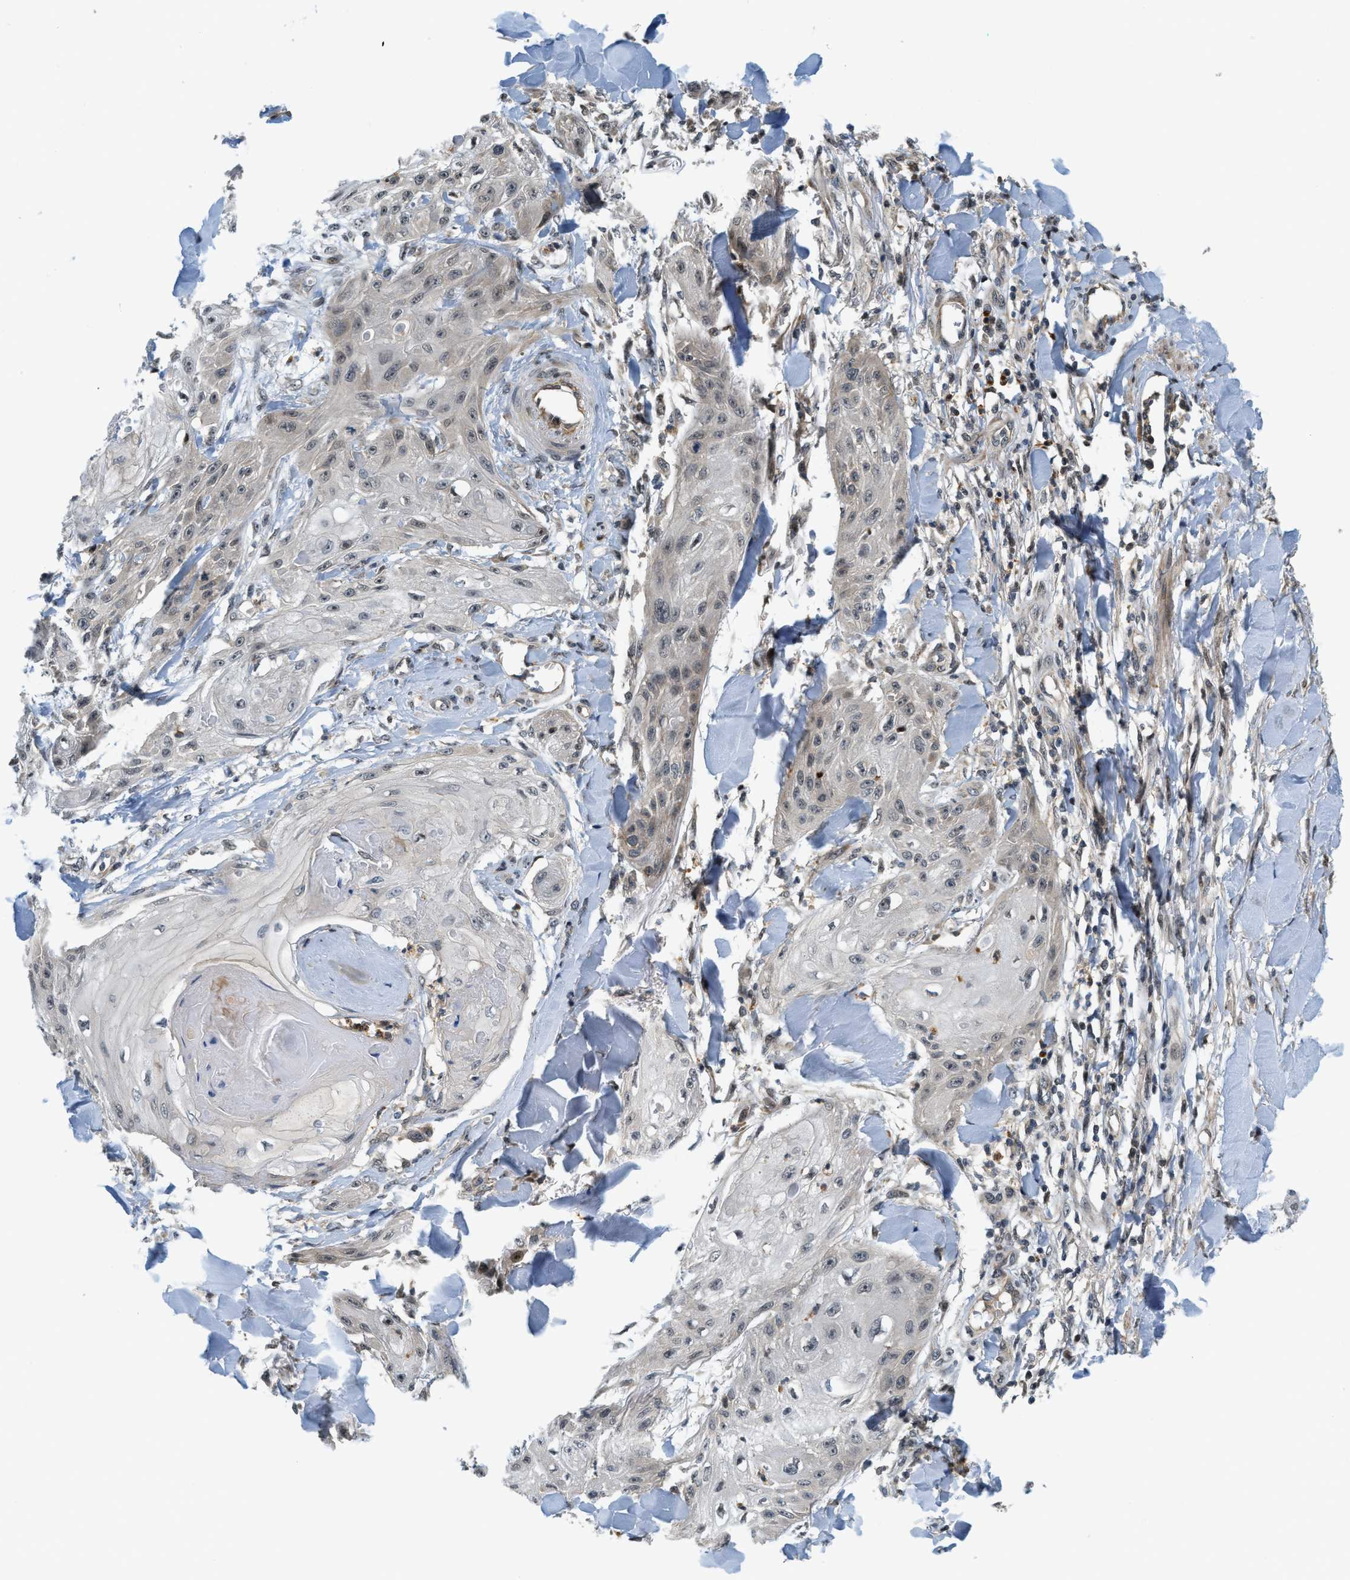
{"staining": {"intensity": "weak", "quantity": "<25%", "location": "nuclear"}, "tissue": "skin cancer", "cell_type": "Tumor cells", "image_type": "cancer", "snomed": [{"axis": "morphology", "description": "Squamous cell carcinoma, NOS"}, {"axis": "topography", "description": "Skin"}], "caption": "This is an immunohistochemistry (IHC) micrograph of human skin cancer (squamous cell carcinoma). There is no staining in tumor cells.", "gene": "KMT2A", "patient": {"sex": "male", "age": 74}}